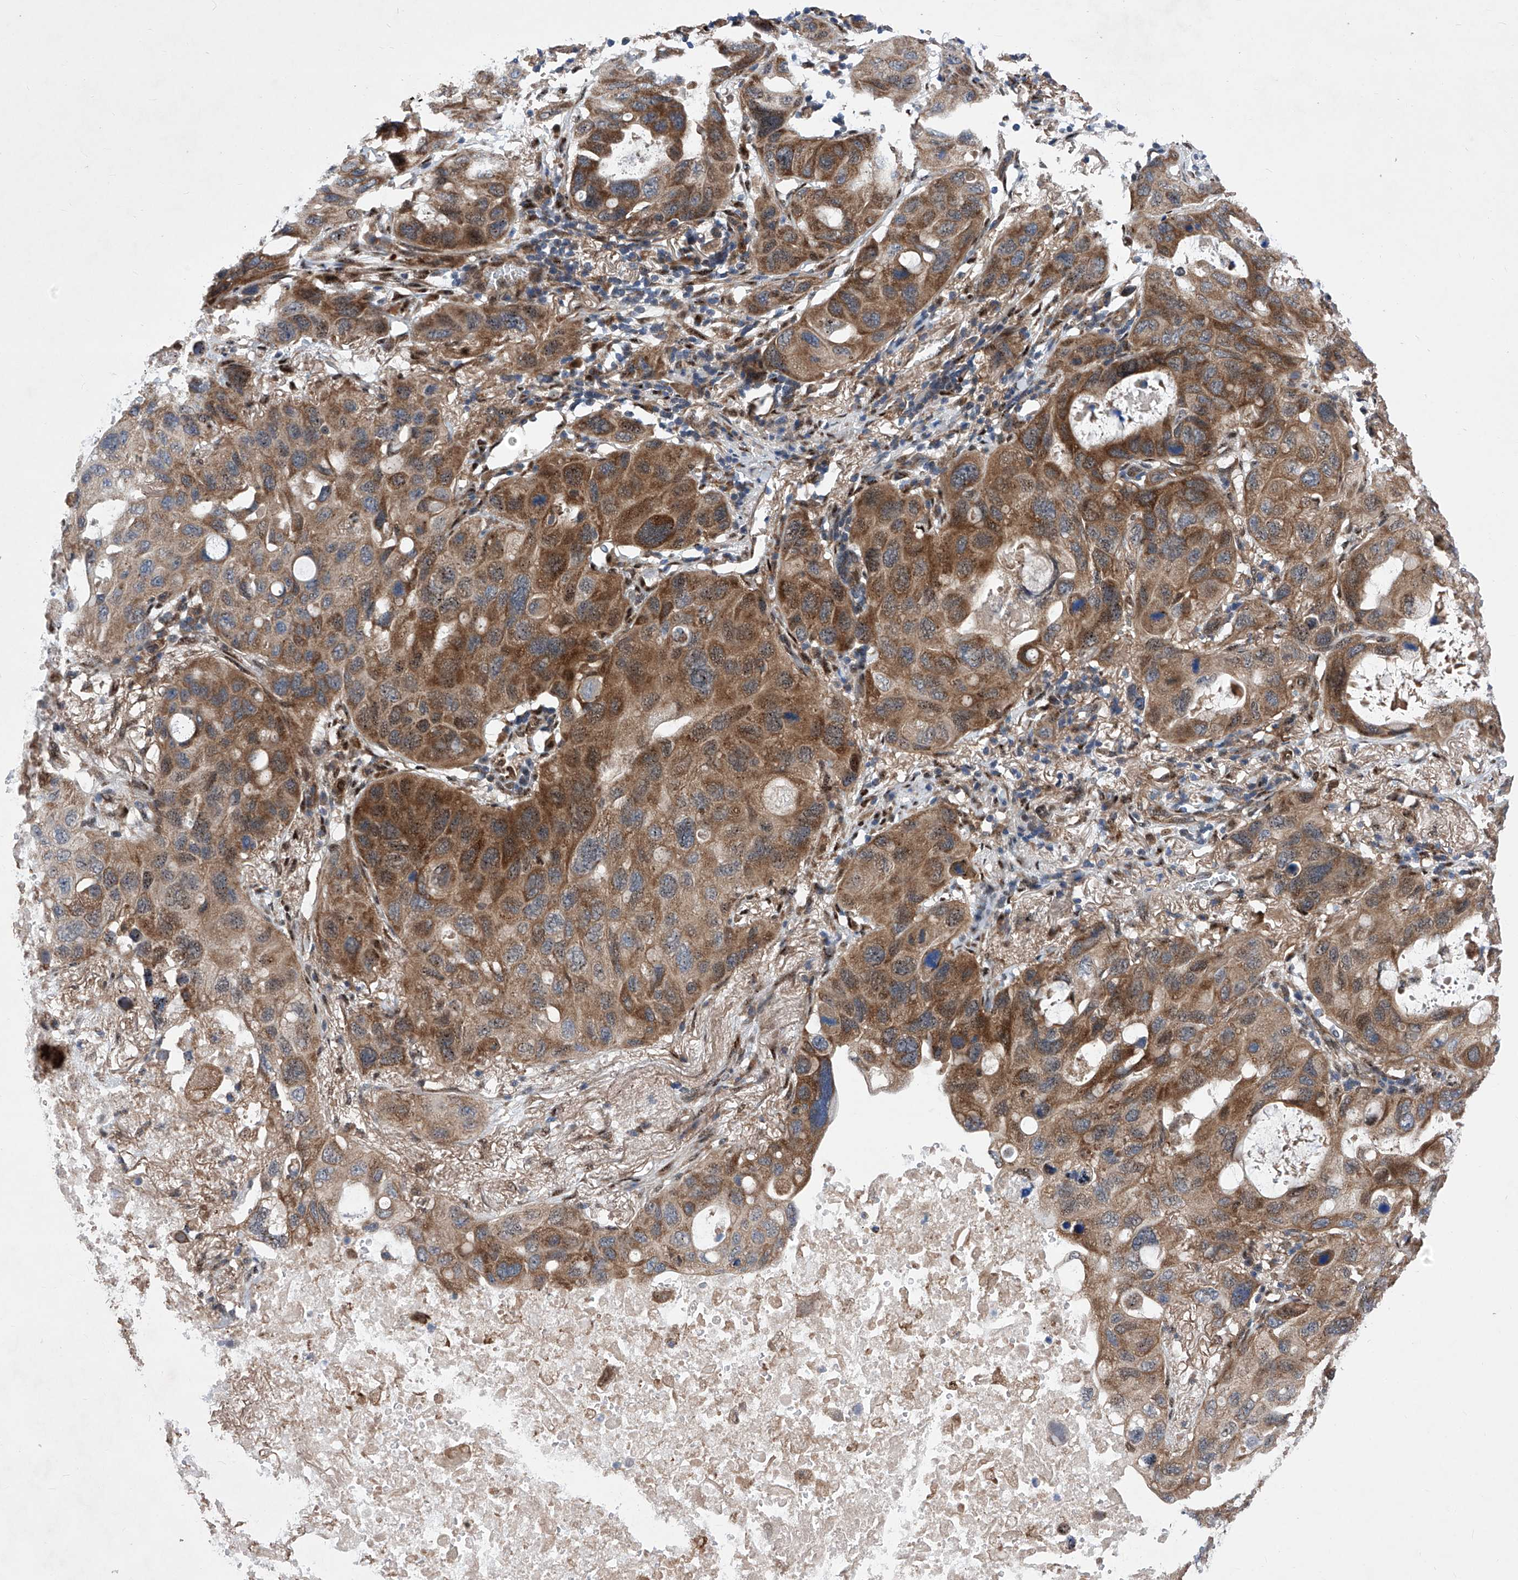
{"staining": {"intensity": "moderate", "quantity": ">75%", "location": "cytoplasmic/membranous"}, "tissue": "lung cancer", "cell_type": "Tumor cells", "image_type": "cancer", "snomed": [{"axis": "morphology", "description": "Squamous cell carcinoma, NOS"}, {"axis": "topography", "description": "Lung"}], "caption": "Lung squamous cell carcinoma stained with DAB (3,3'-diaminobenzidine) immunohistochemistry exhibits medium levels of moderate cytoplasmic/membranous positivity in approximately >75% of tumor cells.", "gene": "KTI12", "patient": {"sex": "female", "age": 73}}